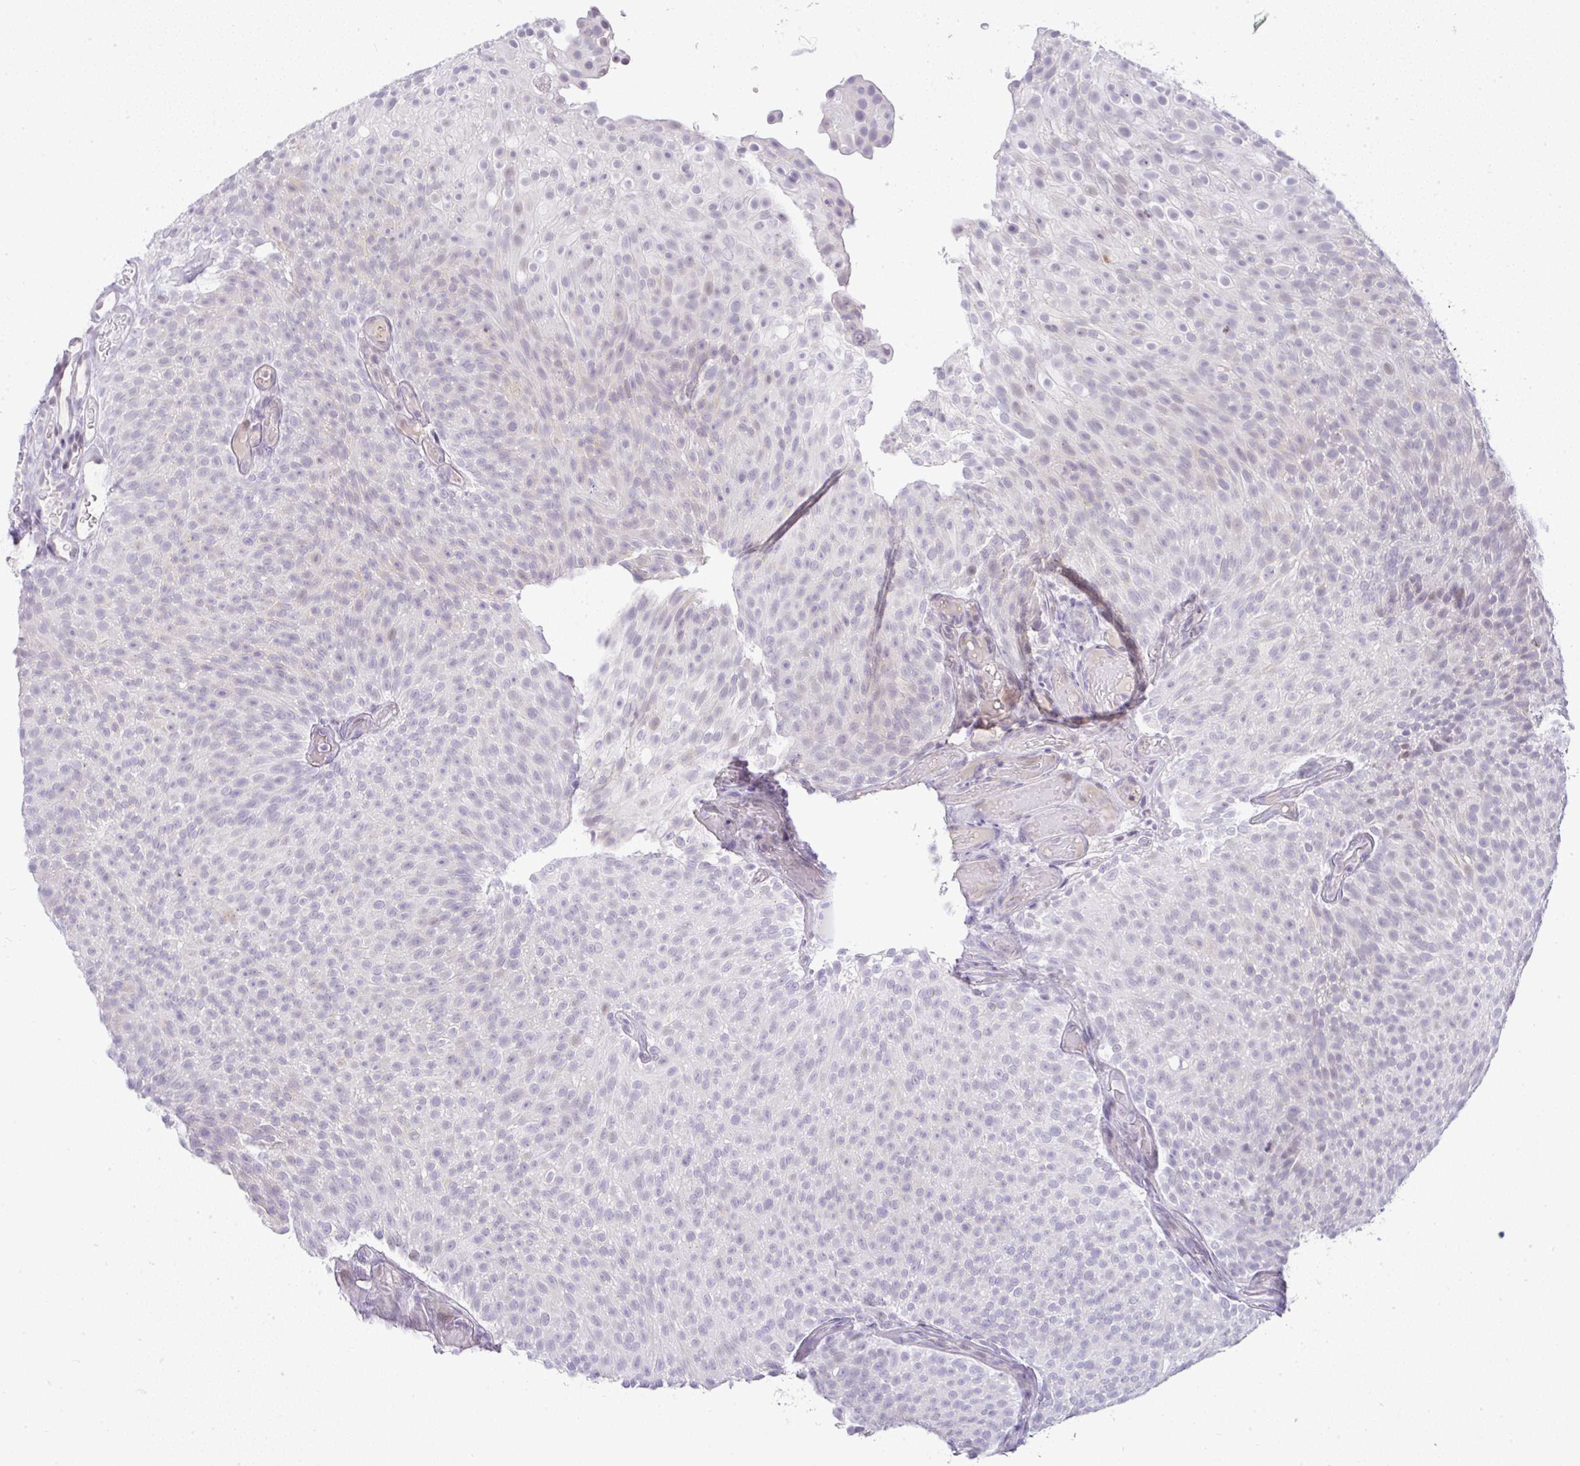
{"staining": {"intensity": "negative", "quantity": "none", "location": "none"}, "tissue": "urothelial cancer", "cell_type": "Tumor cells", "image_type": "cancer", "snomed": [{"axis": "morphology", "description": "Urothelial carcinoma, Low grade"}, {"axis": "topography", "description": "Urinary bladder"}], "caption": "Tumor cells are negative for brown protein staining in urothelial cancer. (Immunohistochemistry, brightfield microscopy, high magnification).", "gene": "FAM177A1", "patient": {"sex": "male", "age": 78}}